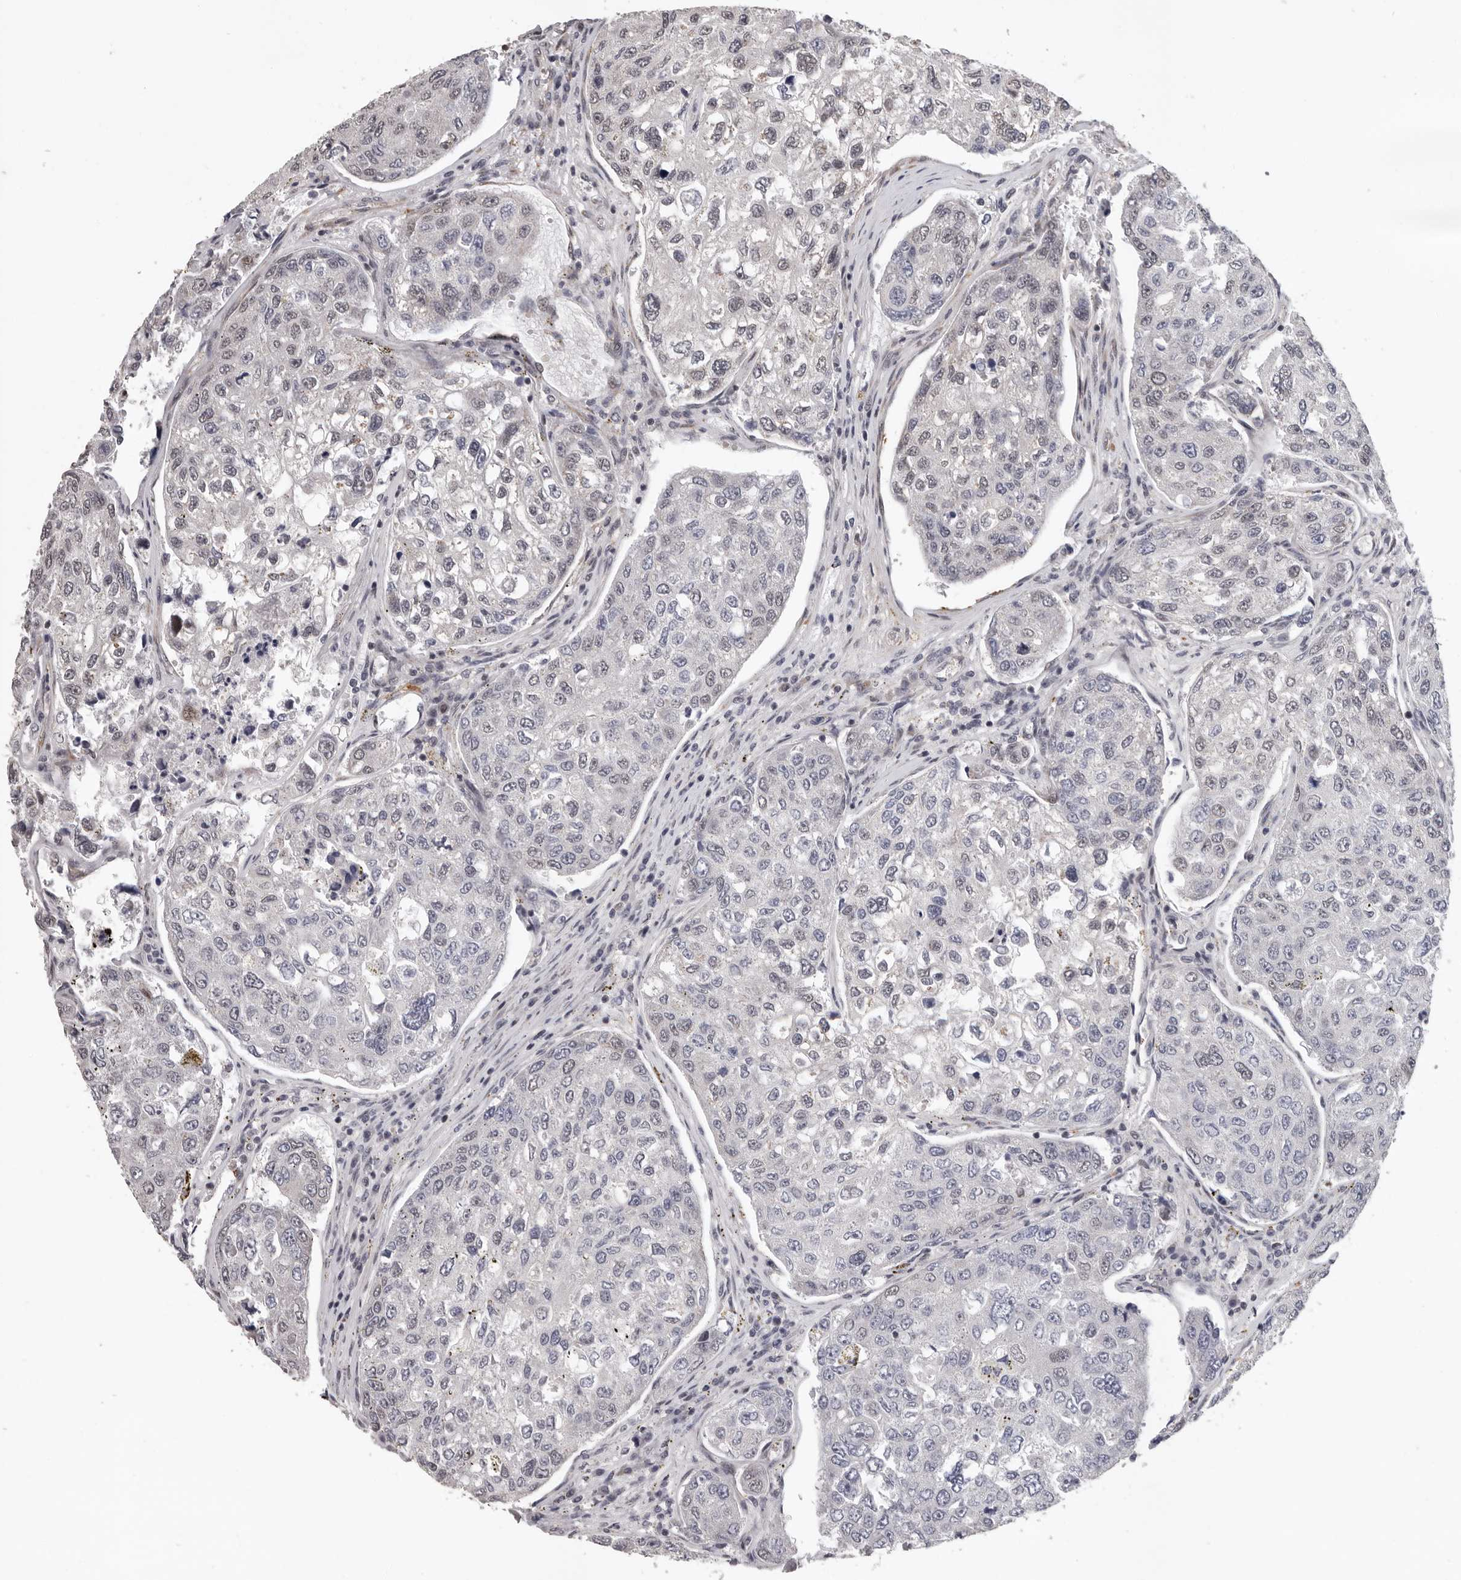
{"staining": {"intensity": "negative", "quantity": "none", "location": "none"}, "tissue": "urothelial cancer", "cell_type": "Tumor cells", "image_type": "cancer", "snomed": [{"axis": "morphology", "description": "Urothelial carcinoma, High grade"}, {"axis": "topography", "description": "Lymph node"}, {"axis": "topography", "description": "Urinary bladder"}], "caption": "Immunohistochemistry (IHC) image of neoplastic tissue: high-grade urothelial carcinoma stained with DAB (3,3'-diaminobenzidine) demonstrates no significant protein staining in tumor cells.", "gene": "RALGPS2", "patient": {"sex": "male", "age": 51}}